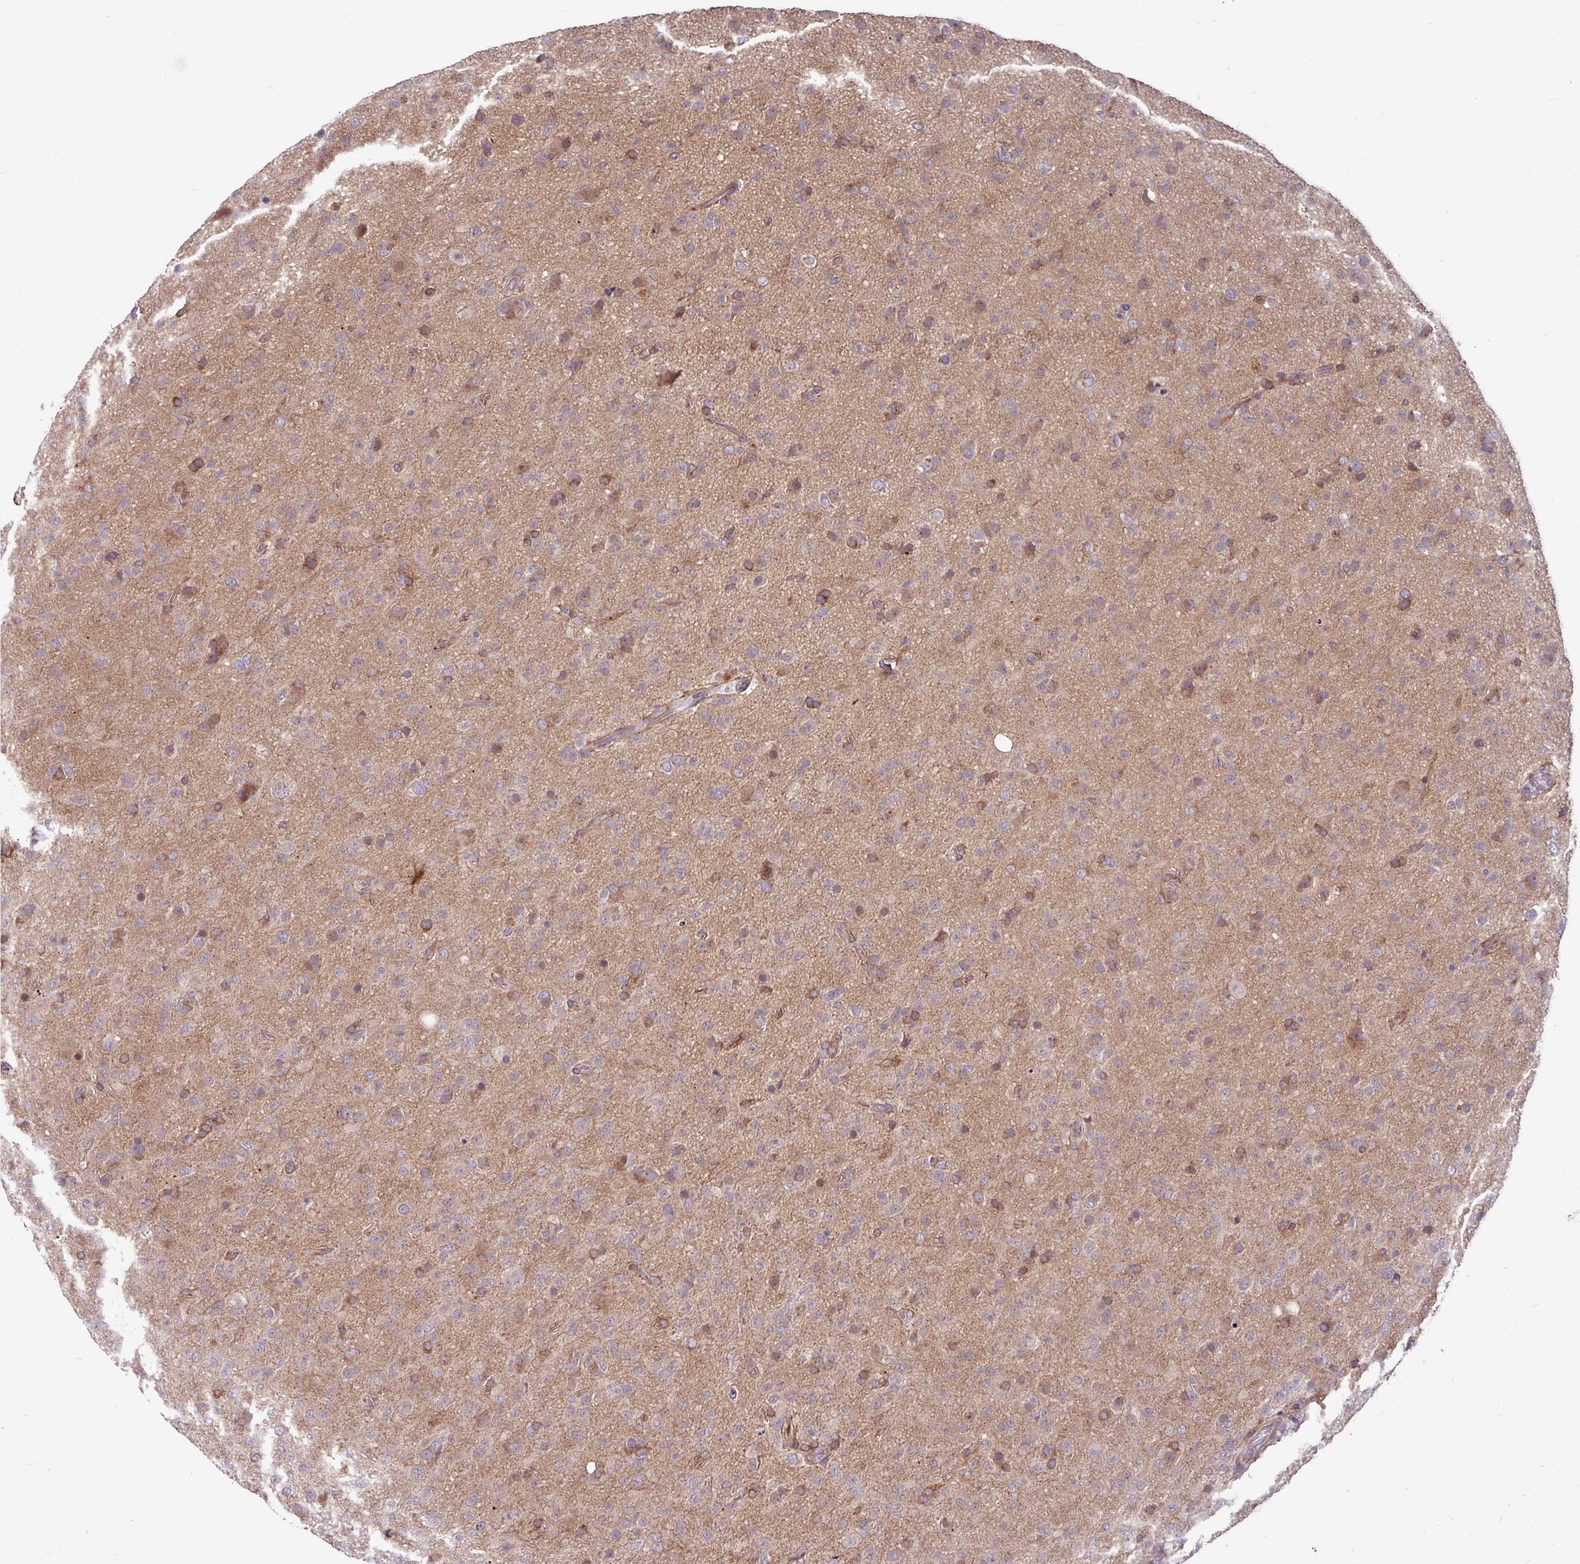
{"staining": {"intensity": "weak", "quantity": ">75%", "location": "cytoplasmic/membranous"}, "tissue": "glioma", "cell_type": "Tumor cells", "image_type": "cancer", "snomed": [{"axis": "morphology", "description": "Glioma, malignant, Low grade"}, {"axis": "topography", "description": "Brain"}], "caption": "Glioma was stained to show a protein in brown. There is low levels of weak cytoplasmic/membranous staining in about >75% of tumor cells. The staining was performed using DAB to visualize the protein expression in brown, while the nuclei were stained in blue with hematoxylin (Magnification: 20x).", "gene": "B4GALNT4", "patient": {"sex": "male", "age": 65}}